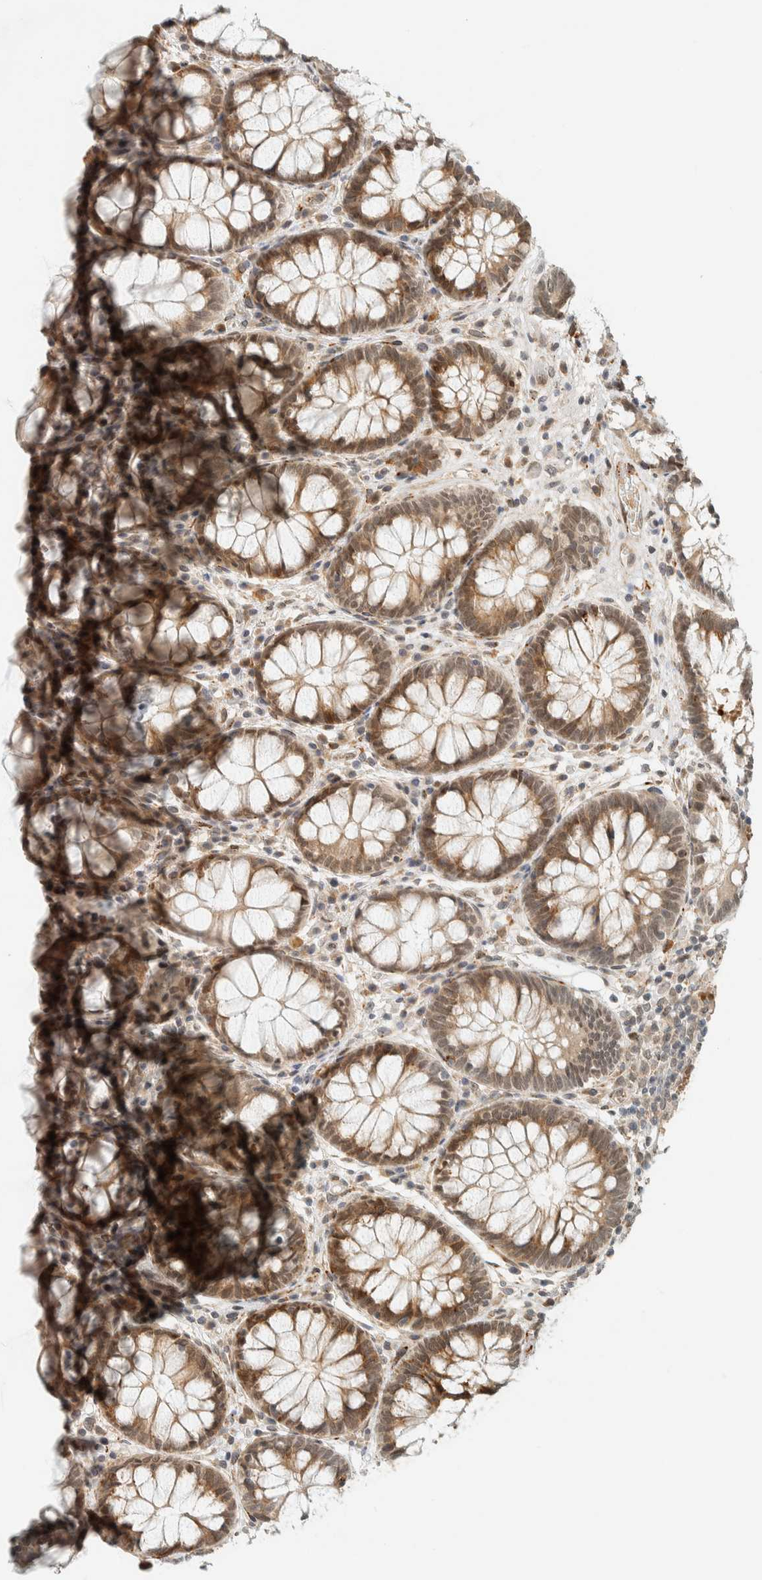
{"staining": {"intensity": "moderate", "quantity": ">75%", "location": "cytoplasmic/membranous"}, "tissue": "rectum", "cell_type": "Glandular cells", "image_type": "normal", "snomed": [{"axis": "morphology", "description": "Normal tissue, NOS"}, {"axis": "topography", "description": "Rectum"}], "caption": "This image displays IHC staining of benign rectum, with medium moderate cytoplasmic/membranous staining in approximately >75% of glandular cells.", "gene": "ITPRID1", "patient": {"sex": "male", "age": 64}}